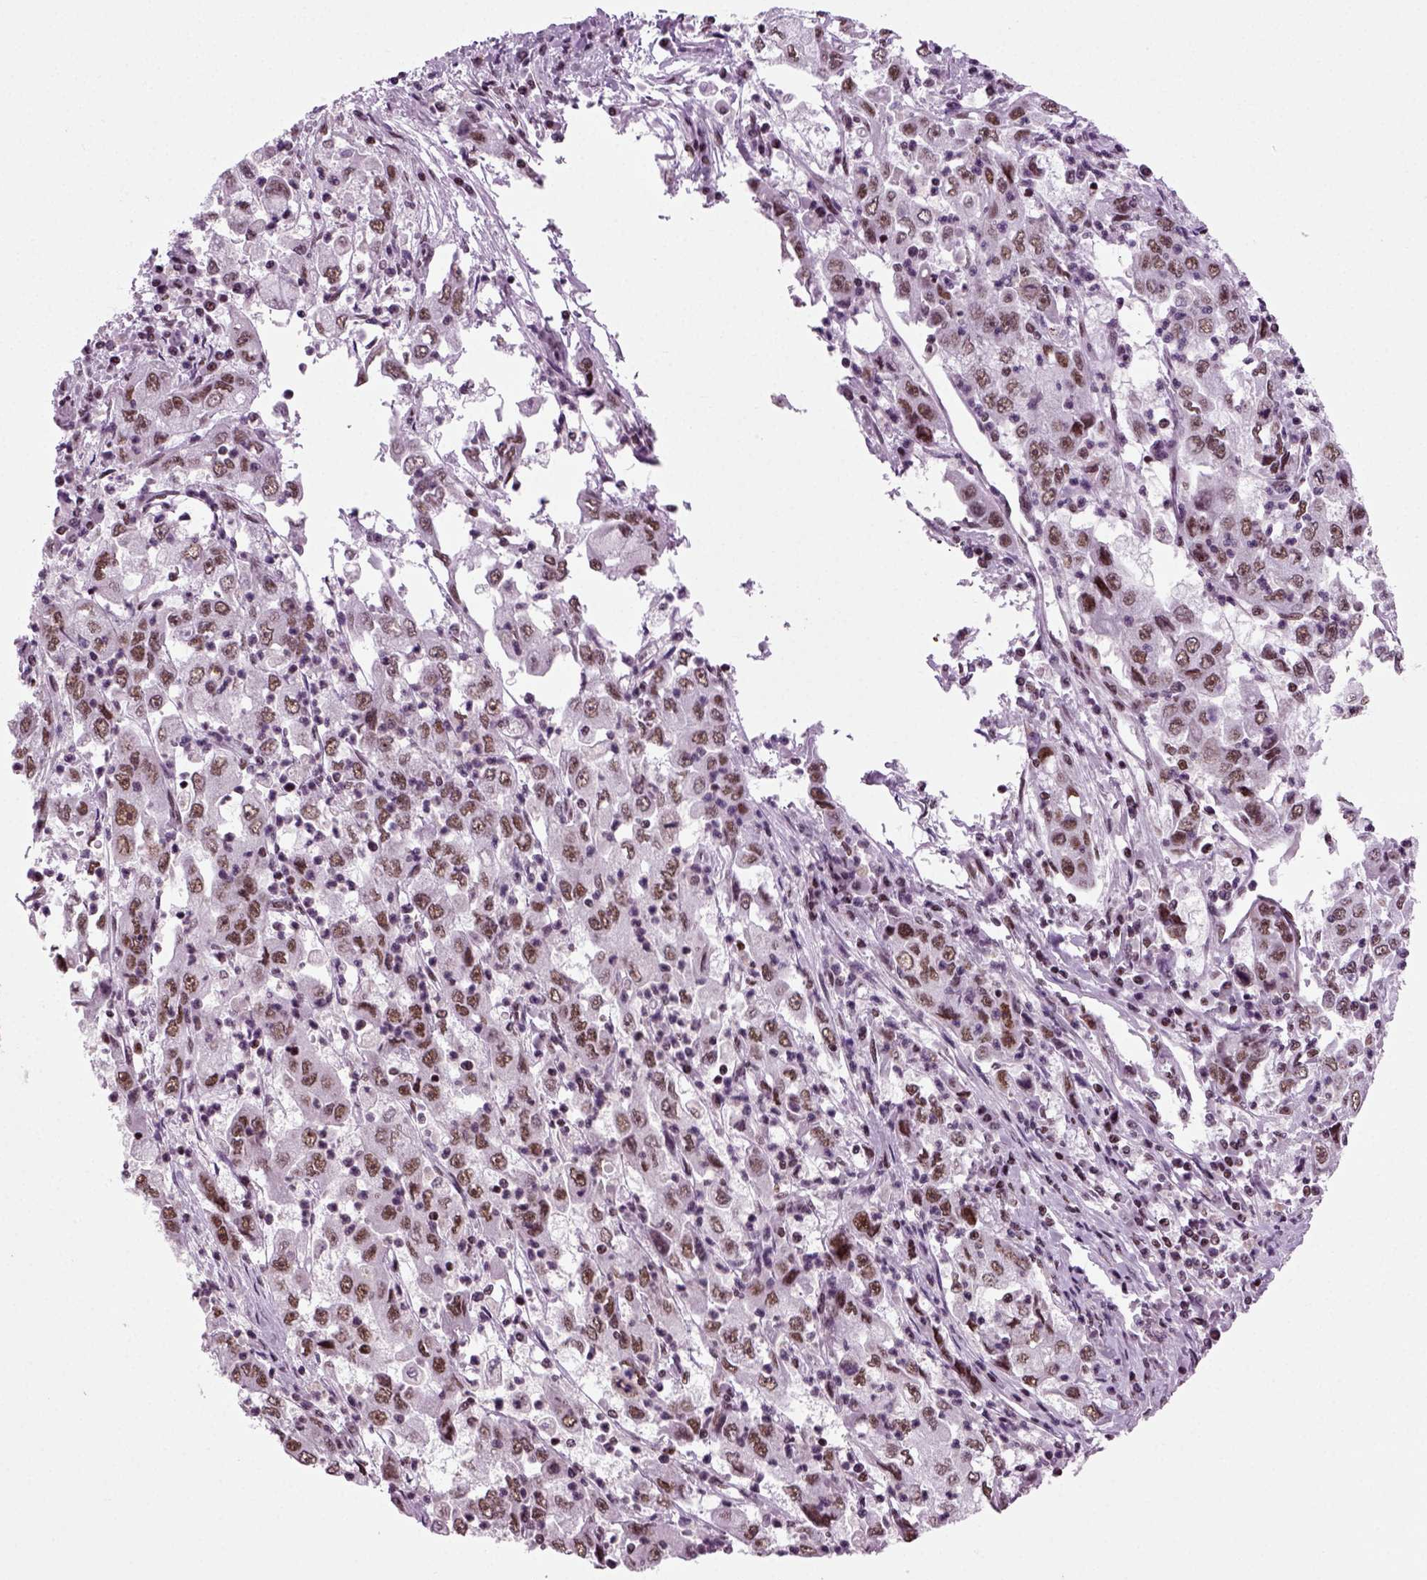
{"staining": {"intensity": "moderate", "quantity": ">75%", "location": "nuclear"}, "tissue": "cervical cancer", "cell_type": "Tumor cells", "image_type": "cancer", "snomed": [{"axis": "morphology", "description": "Squamous cell carcinoma, NOS"}, {"axis": "topography", "description": "Cervix"}], "caption": "Cervical squamous cell carcinoma stained with immunohistochemistry (IHC) displays moderate nuclear staining in approximately >75% of tumor cells. (DAB (3,3'-diaminobenzidine) IHC with brightfield microscopy, high magnification).", "gene": "RCOR3", "patient": {"sex": "female", "age": 36}}